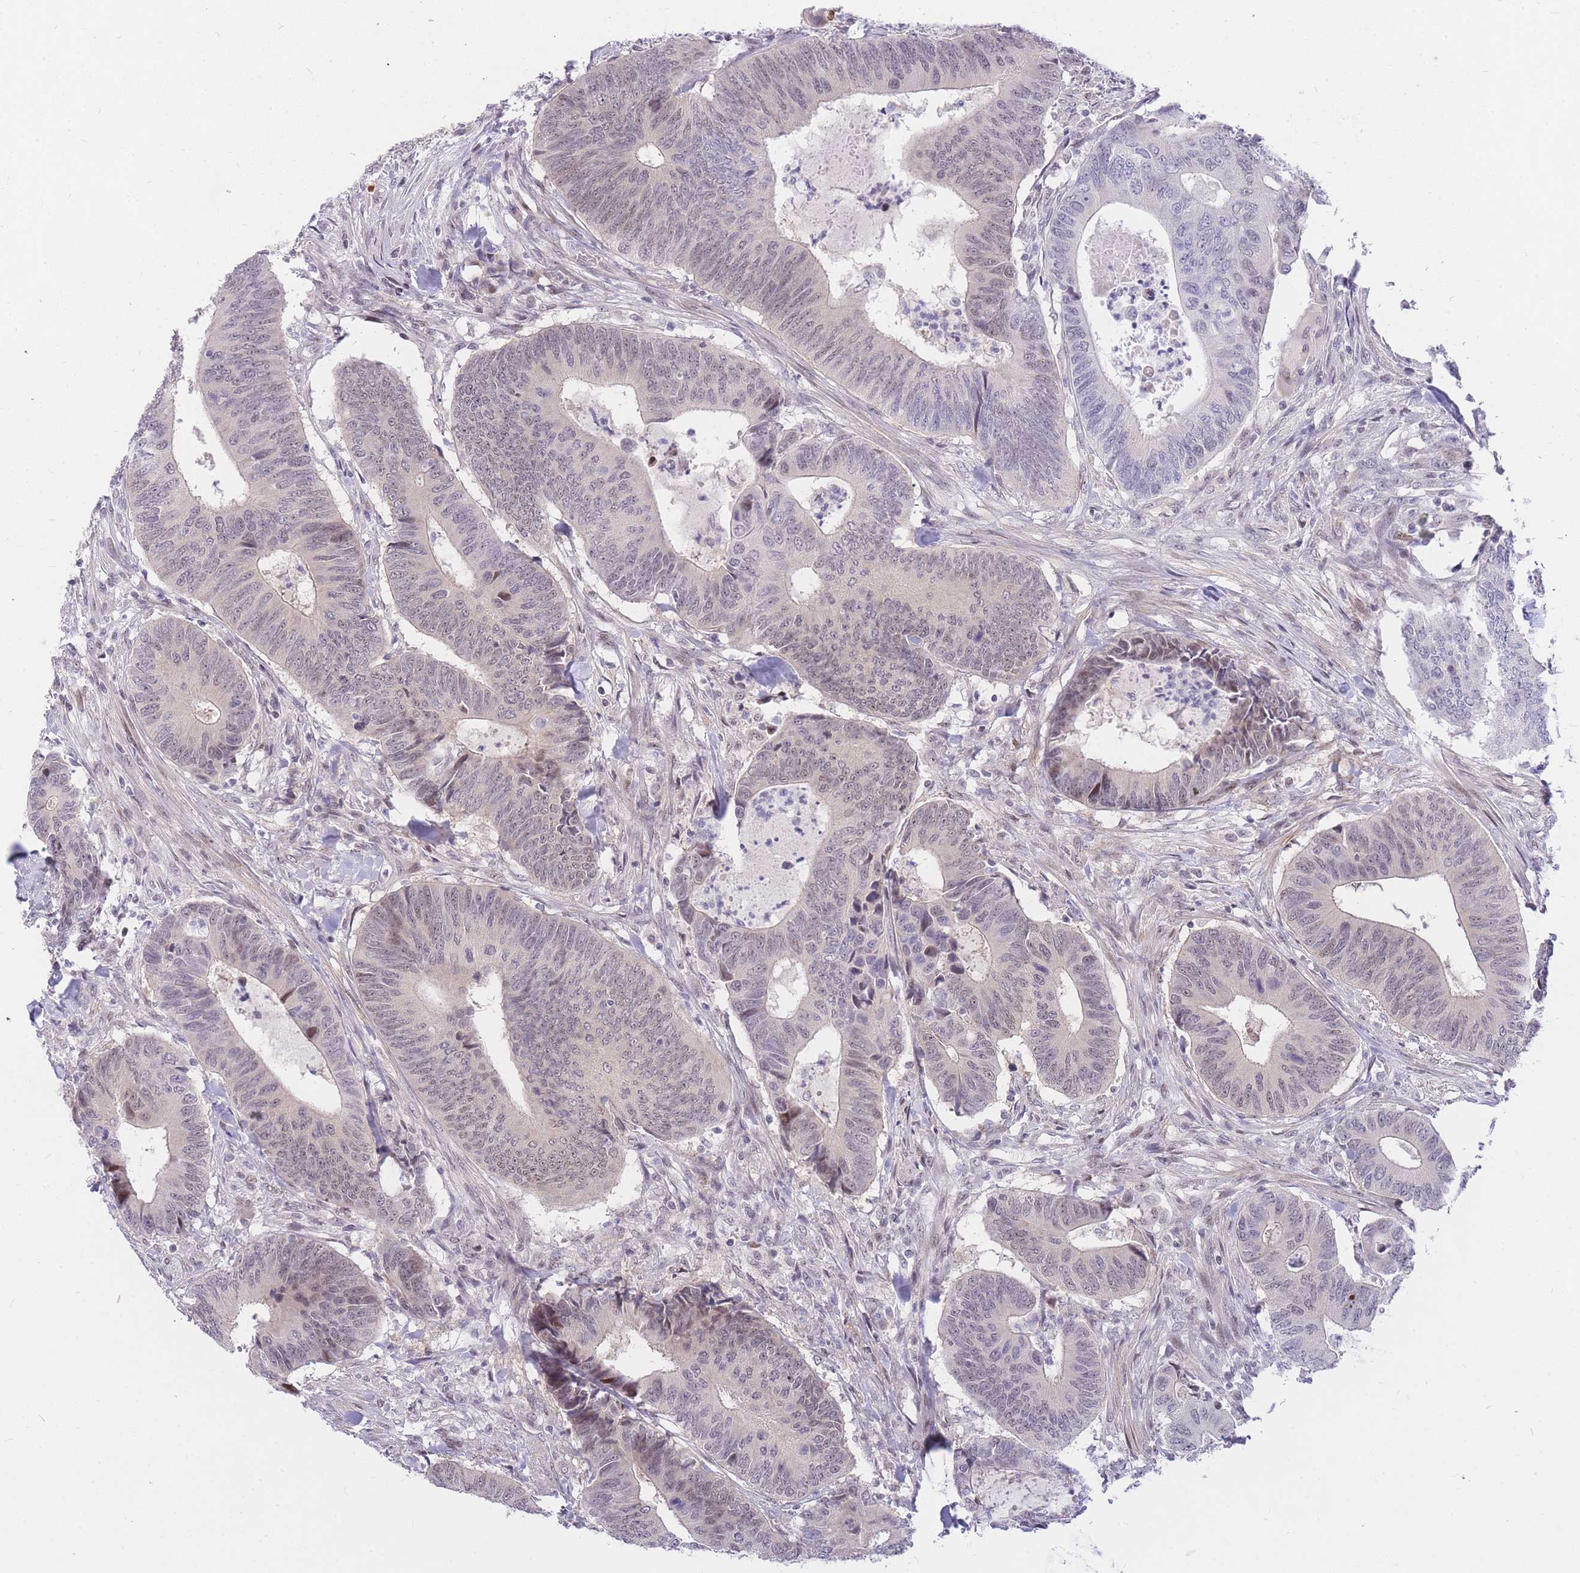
{"staining": {"intensity": "weak", "quantity": "<25%", "location": "nuclear"}, "tissue": "colorectal cancer", "cell_type": "Tumor cells", "image_type": "cancer", "snomed": [{"axis": "morphology", "description": "Adenocarcinoma, NOS"}, {"axis": "topography", "description": "Colon"}], "caption": "The immunohistochemistry (IHC) micrograph has no significant staining in tumor cells of colorectal cancer tissue.", "gene": "TLE2", "patient": {"sex": "male", "age": 87}}